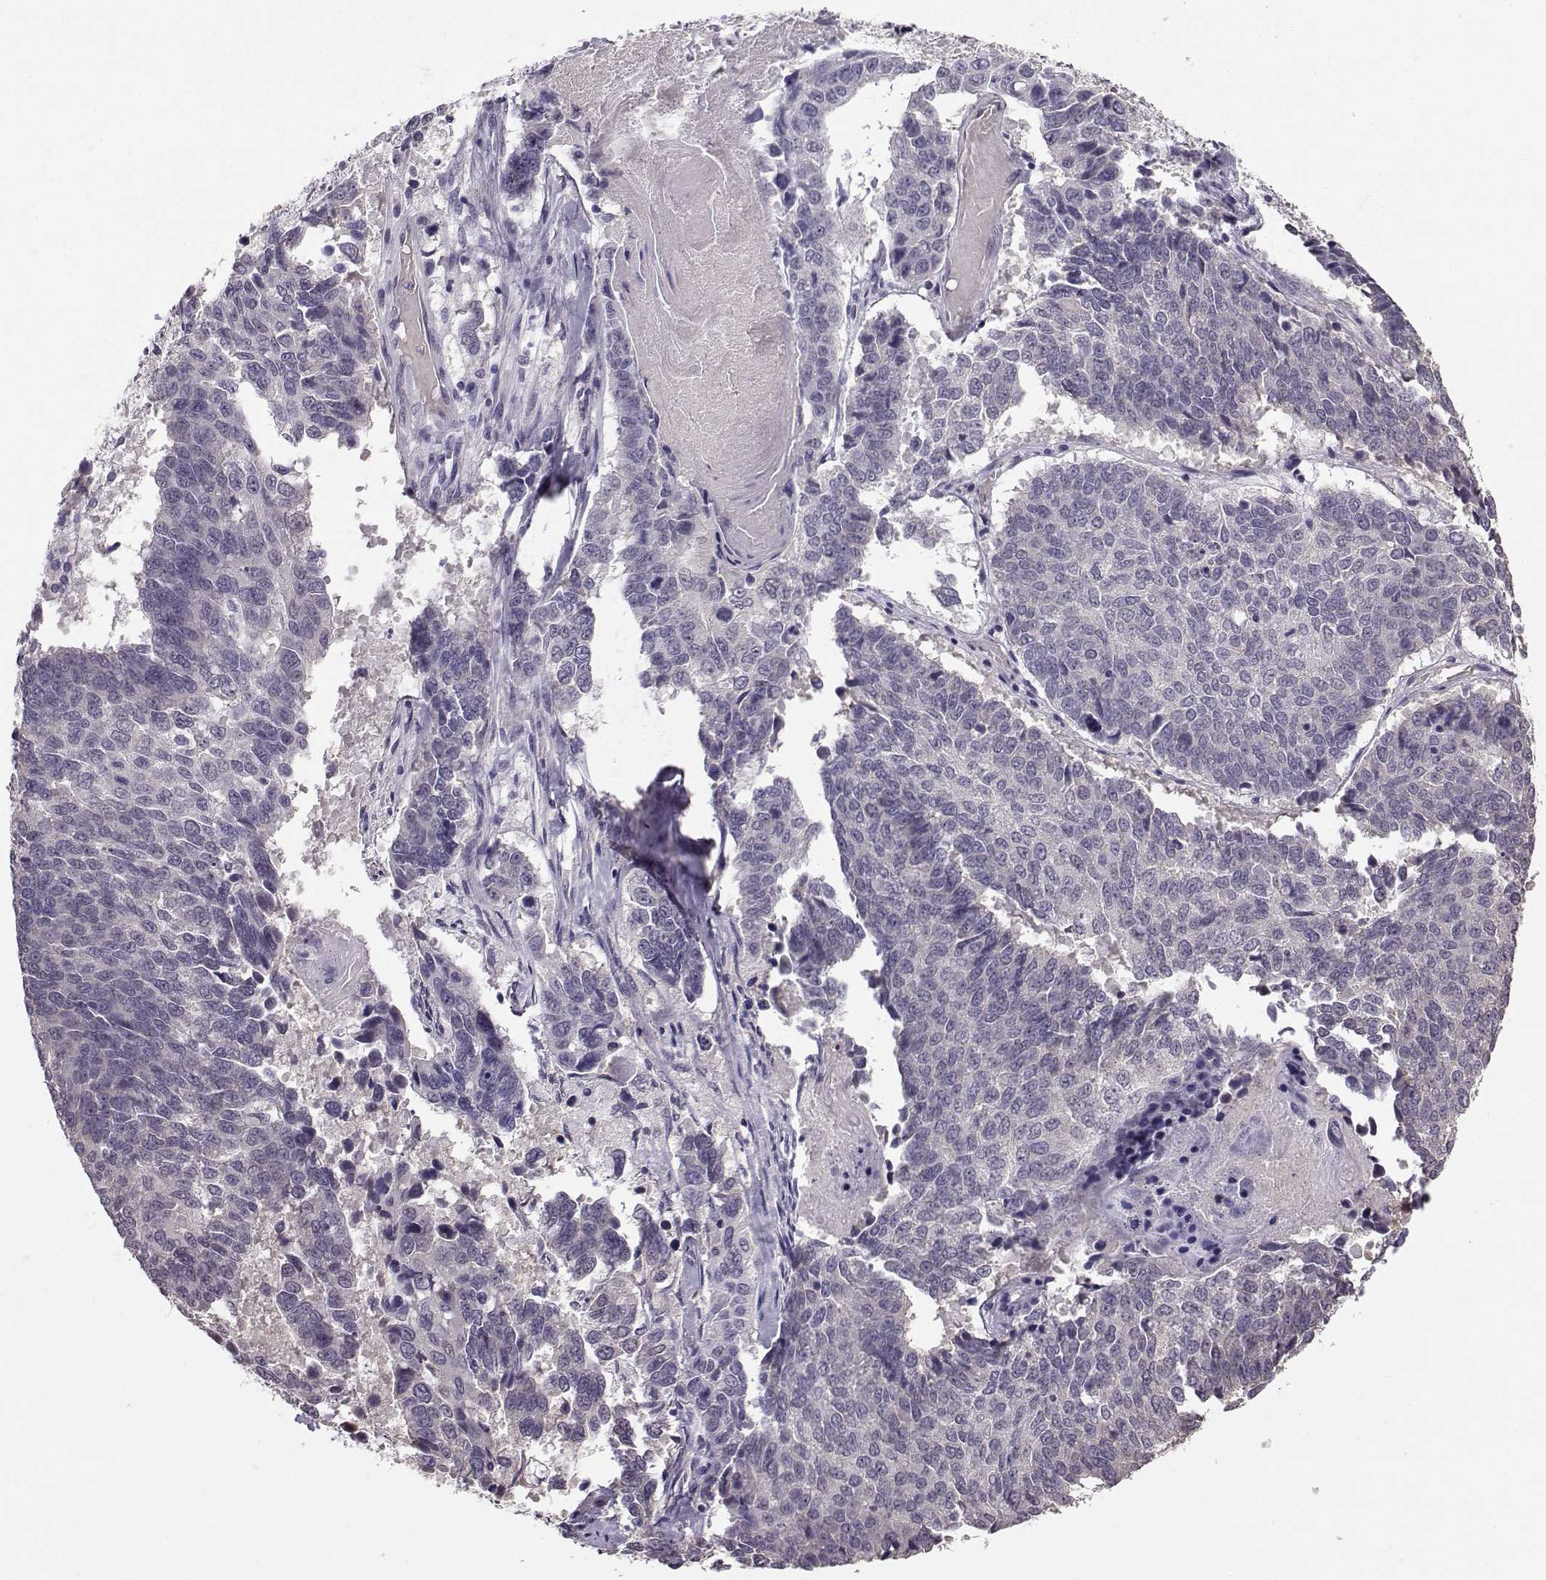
{"staining": {"intensity": "negative", "quantity": "none", "location": "none"}, "tissue": "lung cancer", "cell_type": "Tumor cells", "image_type": "cancer", "snomed": [{"axis": "morphology", "description": "Squamous cell carcinoma, NOS"}, {"axis": "topography", "description": "Lung"}], "caption": "The photomicrograph demonstrates no significant positivity in tumor cells of squamous cell carcinoma (lung).", "gene": "TSPYL5", "patient": {"sex": "male", "age": 73}}